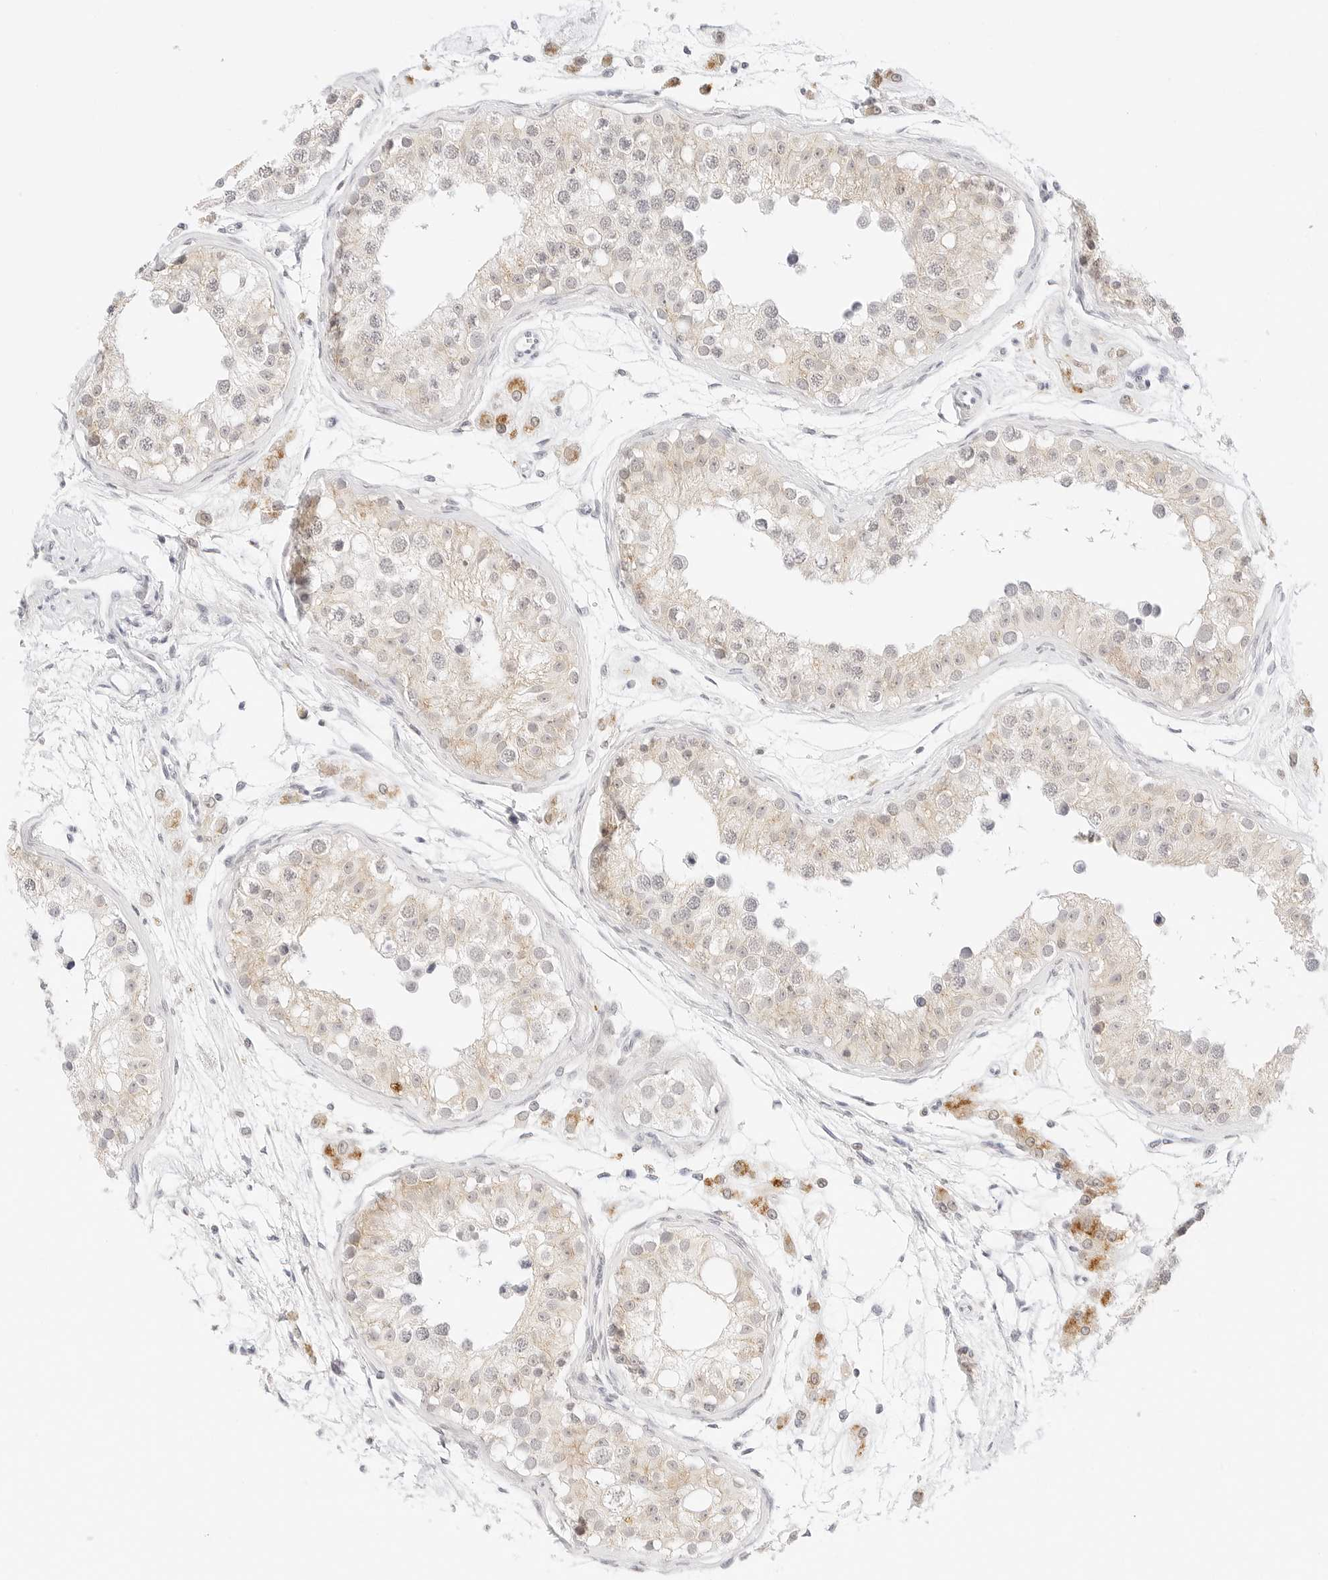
{"staining": {"intensity": "weak", "quantity": "25%-75%", "location": "cytoplasmic/membranous"}, "tissue": "testis", "cell_type": "Cells in seminiferous ducts", "image_type": "normal", "snomed": [{"axis": "morphology", "description": "Normal tissue, NOS"}, {"axis": "morphology", "description": "Adenocarcinoma, metastatic, NOS"}, {"axis": "topography", "description": "Testis"}], "caption": "Cells in seminiferous ducts demonstrate low levels of weak cytoplasmic/membranous expression in approximately 25%-75% of cells in benign human testis. (IHC, brightfield microscopy, high magnification).", "gene": "XKR4", "patient": {"sex": "male", "age": 26}}